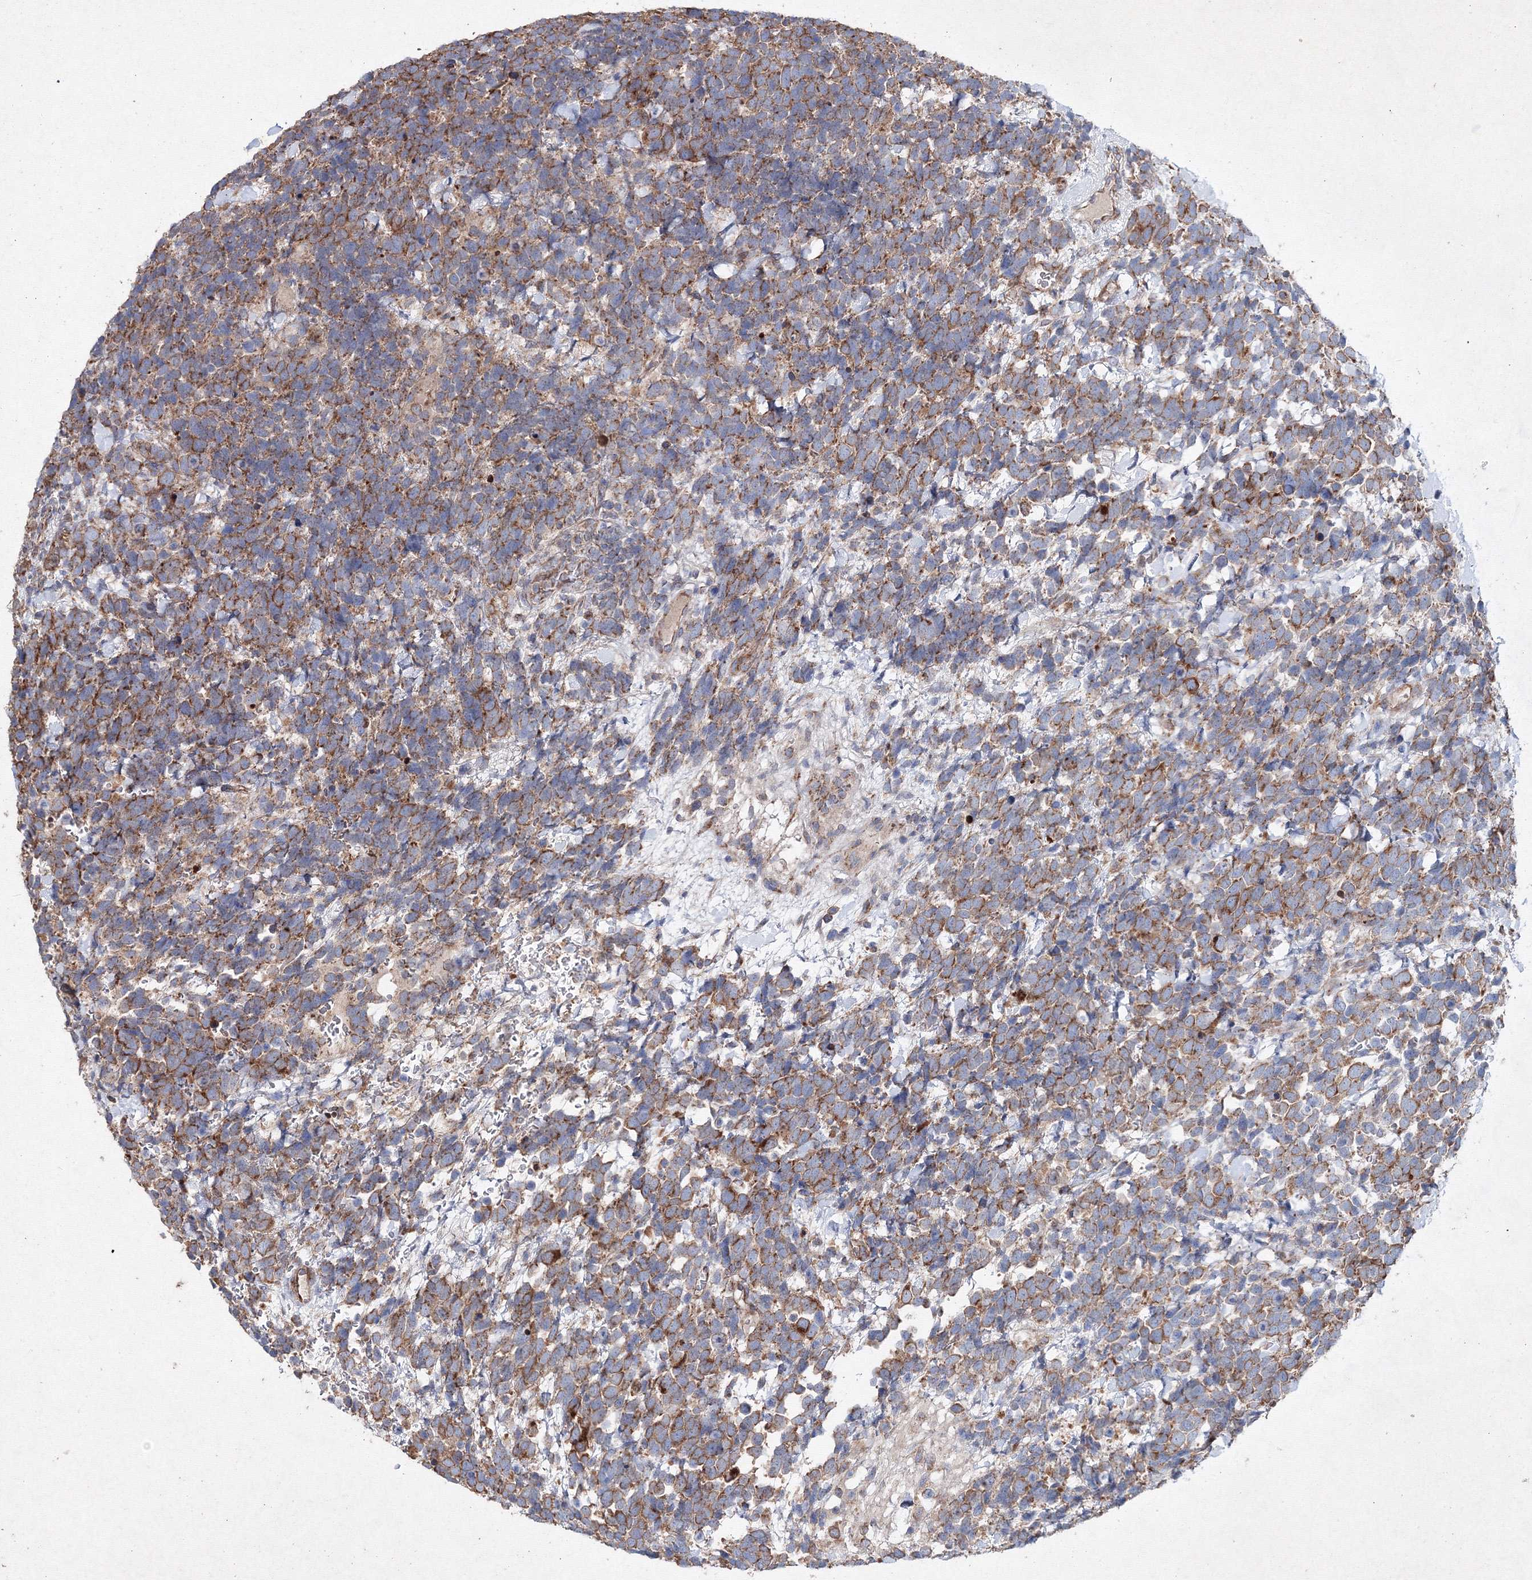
{"staining": {"intensity": "moderate", "quantity": ">75%", "location": "cytoplasmic/membranous"}, "tissue": "urothelial cancer", "cell_type": "Tumor cells", "image_type": "cancer", "snomed": [{"axis": "morphology", "description": "Urothelial carcinoma, High grade"}, {"axis": "topography", "description": "Urinary bladder"}], "caption": "Urothelial cancer was stained to show a protein in brown. There is medium levels of moderate cytoplasmic/membranous positivity in about >75% of tumor cells. Immunohistochemistry stains the protein of interest in brown and the nuclei are stained blue.", "gene": "GFM1", "patient": {"sex": "female", "age": 82}}